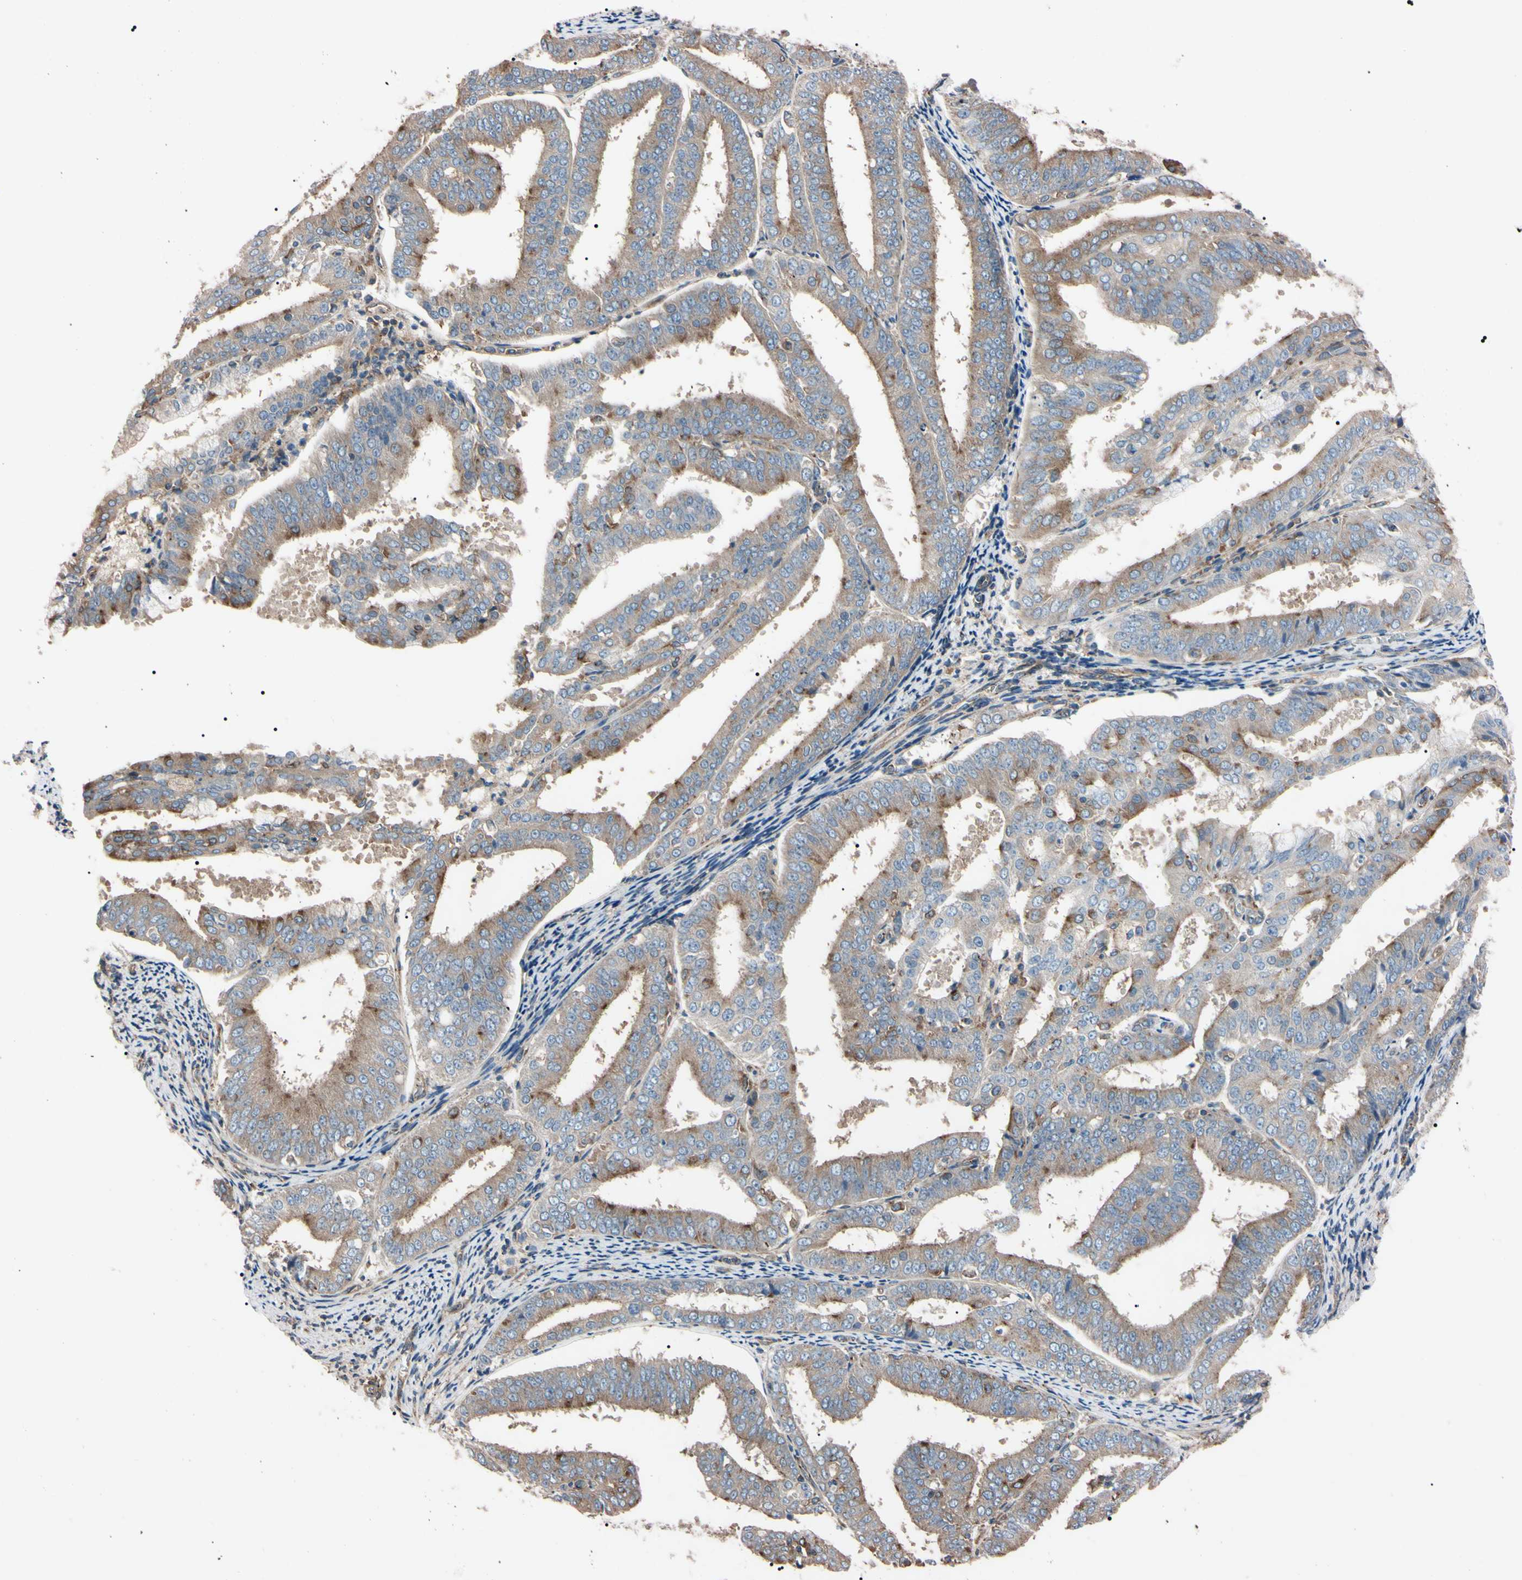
{"staining": {"intensity": "weak", "quantity": ">75%", "location": "cytoplasmic/membranous"}, "tissue": "endometrial cancer", "cell_type": "Tumor cells", "image_type": "cancer", "snomed": [{"axis": "morphology", "description": "Adenocarcinoma, NOS"}, {"axis": "topography", "description": "Endometrium"}], "caption": "Adenocarcinoma (endometrial) stained for a protein shows weak cytoplasmic/membranous positivity in tumor cells.", "gene": "PRKACA", "patient": {"sex": "female", "age": 63}}